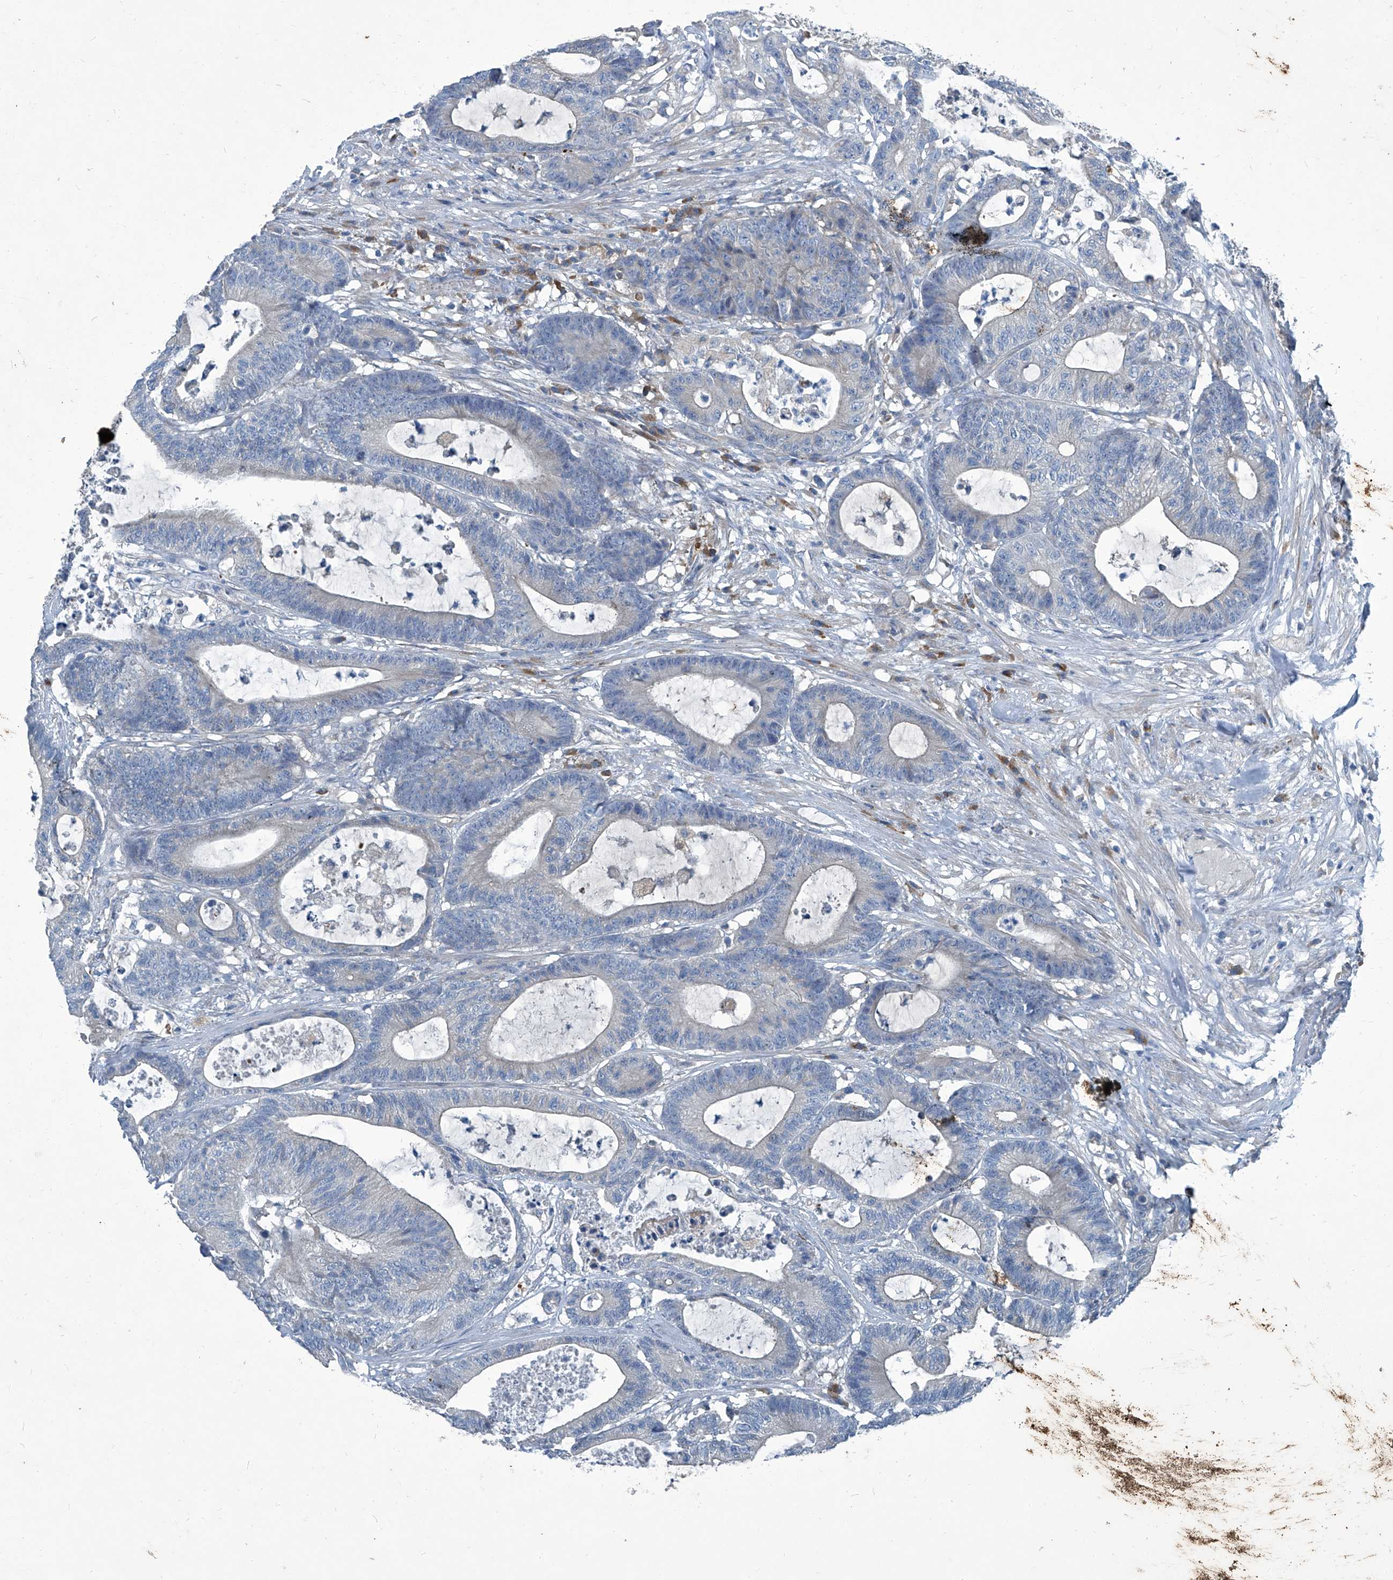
{"staining": {"intensity": "negative", "quantity": "none", "location": "none"}, "tissue": "colorectal cancer", "cell_type": "Tumor cells", "image_type": "cancer", "snomed": [{"axis": "morphology", "description": "Adenocarcinoma, NOS"}, {"axis": "topography", "description": "Colon"}], "caption": "A micrograph of colorectal cancer stained for a protein displays no brown staining in tumor cells. Nuclei are stained in blue.", "gene": "SLC26A11", "patient": {"sex": "female", "age": 84}}